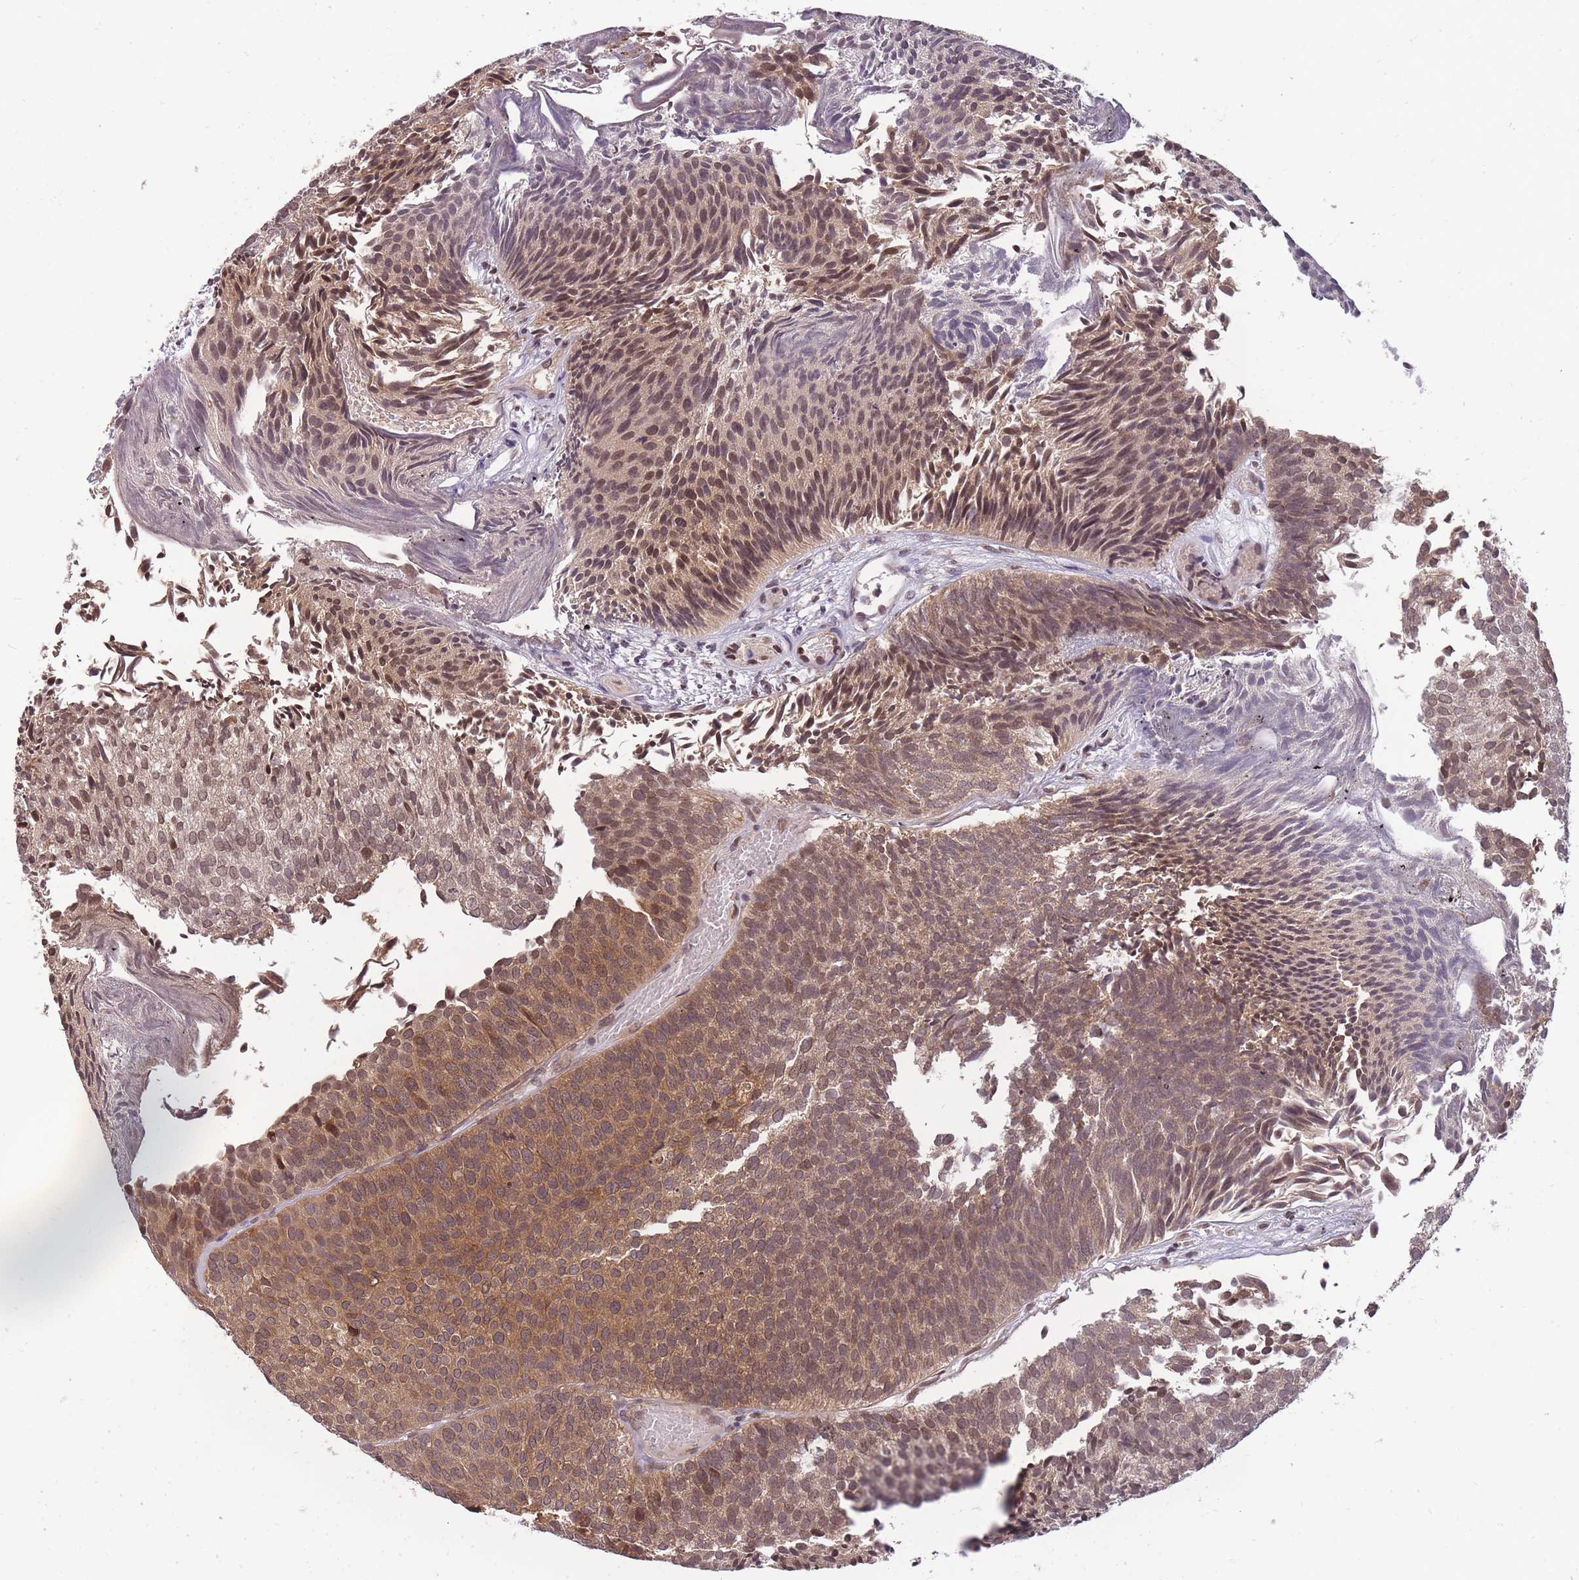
{"staining": {"intensity": "moderate", "quantity": ">75%", "location": "cytoplasmic/membranous,nuclear"}, "tissue": "urothelial cancer", "cell_type": "Tumor cells", "image_type": "cancer", "snomed": [{"axis": "morphology", "description": "Urothelial carcinoma, Low grade"}, {"axis": "topography", "description": "Urinary bladder"}], "caption": "Low-grade urothelial carcinoma stained with immunohistochemistry shows moderate cytoplasmic/membranous and nuclear positivity in about >75% of tumor cells. Nuclei are stained in blue.", "gene": "CDIP1", "patient": {"sex": "male", "age": 84}}